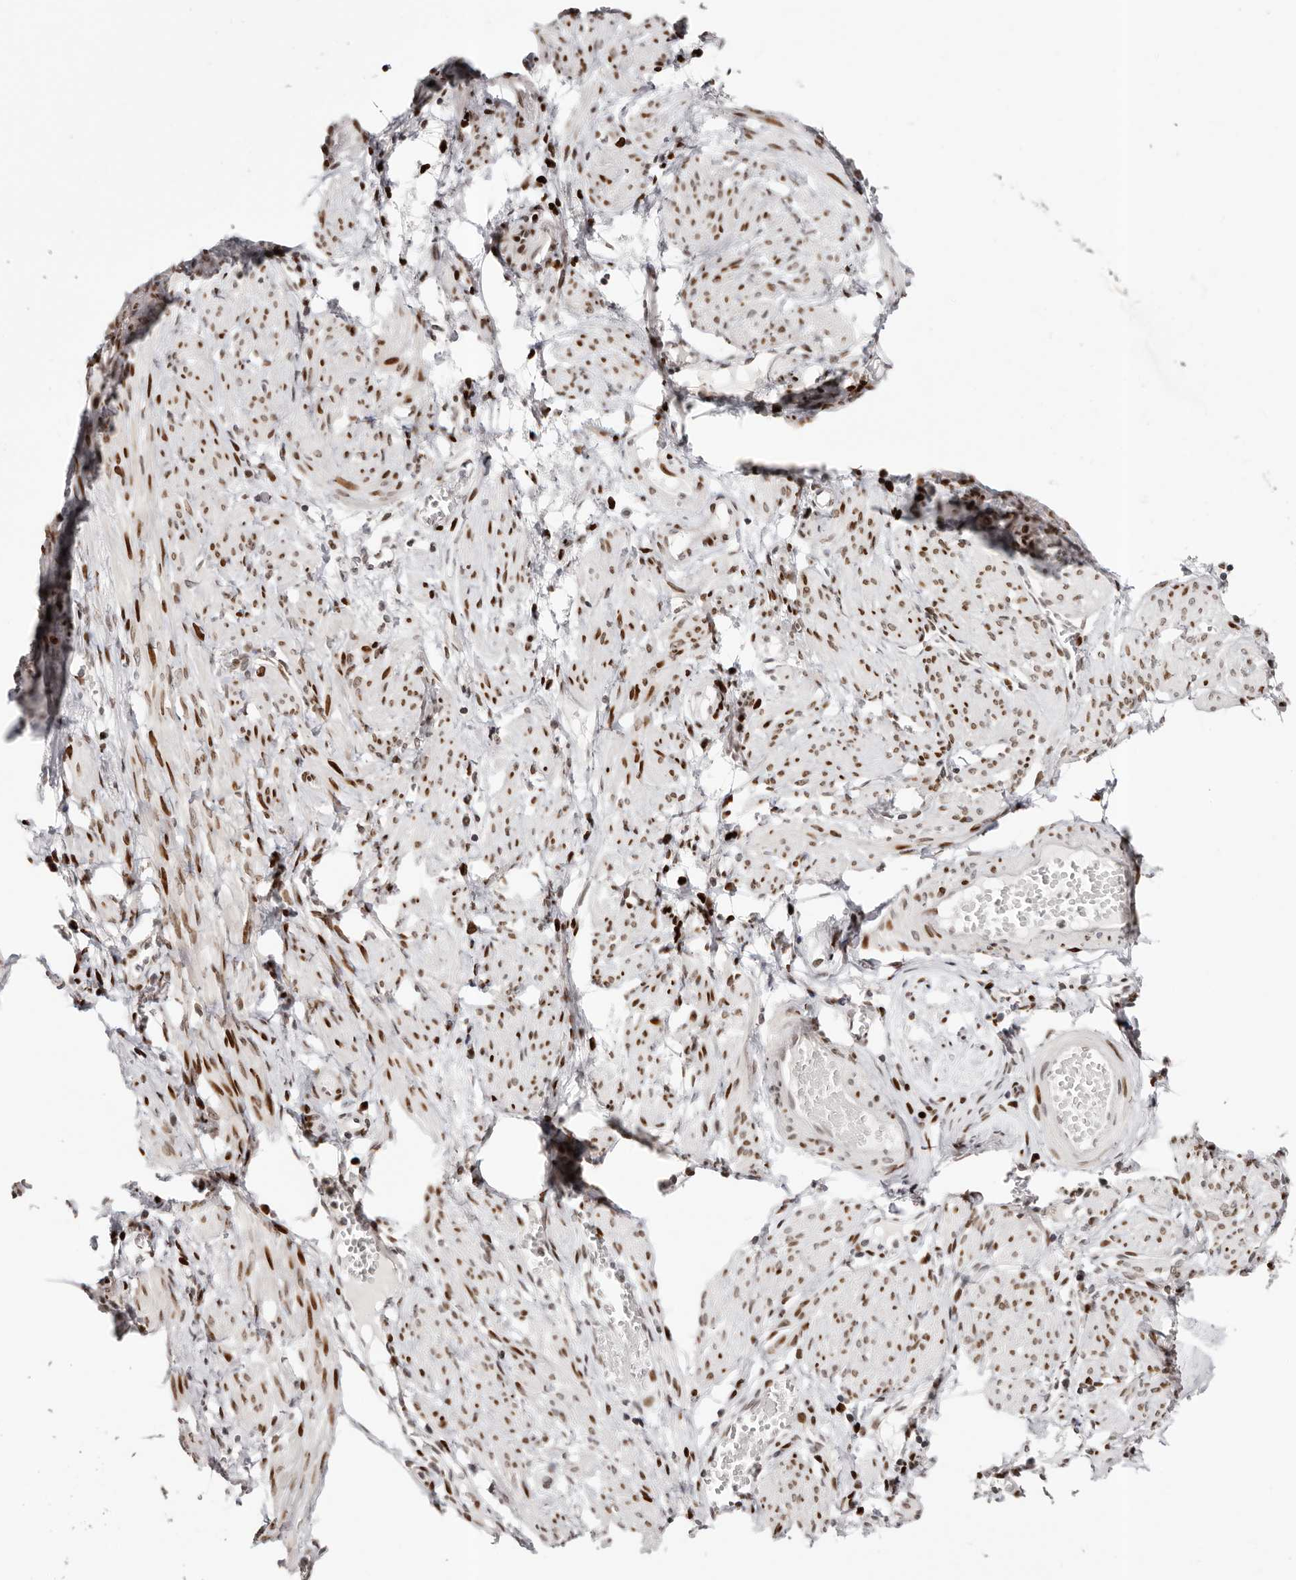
{"staining": {"intensity": "strong", "quantity": "25%-75%", "location": "cytoplasmic/membranous"}, "tissue": "soft tissue", "cell_type": "Fibroblasts", "image_type": "normal", "snomed": [{"axis": "morphology", "description": "Normal tissue, NOS"}, {"axis": "topography", "description": "Smooth muscle"}, {"axis": "topography", "description": "Peripheral nerve tissue"}], "caption": "Immunohistochemical staining of normal human soft tissue demonstrates high levels of strong cytoplasmic/membranous expression in approximately 25%-75% of fibroblasts.", "gene": "NUP153", "patient": {"sex": "female", "age": 39}}